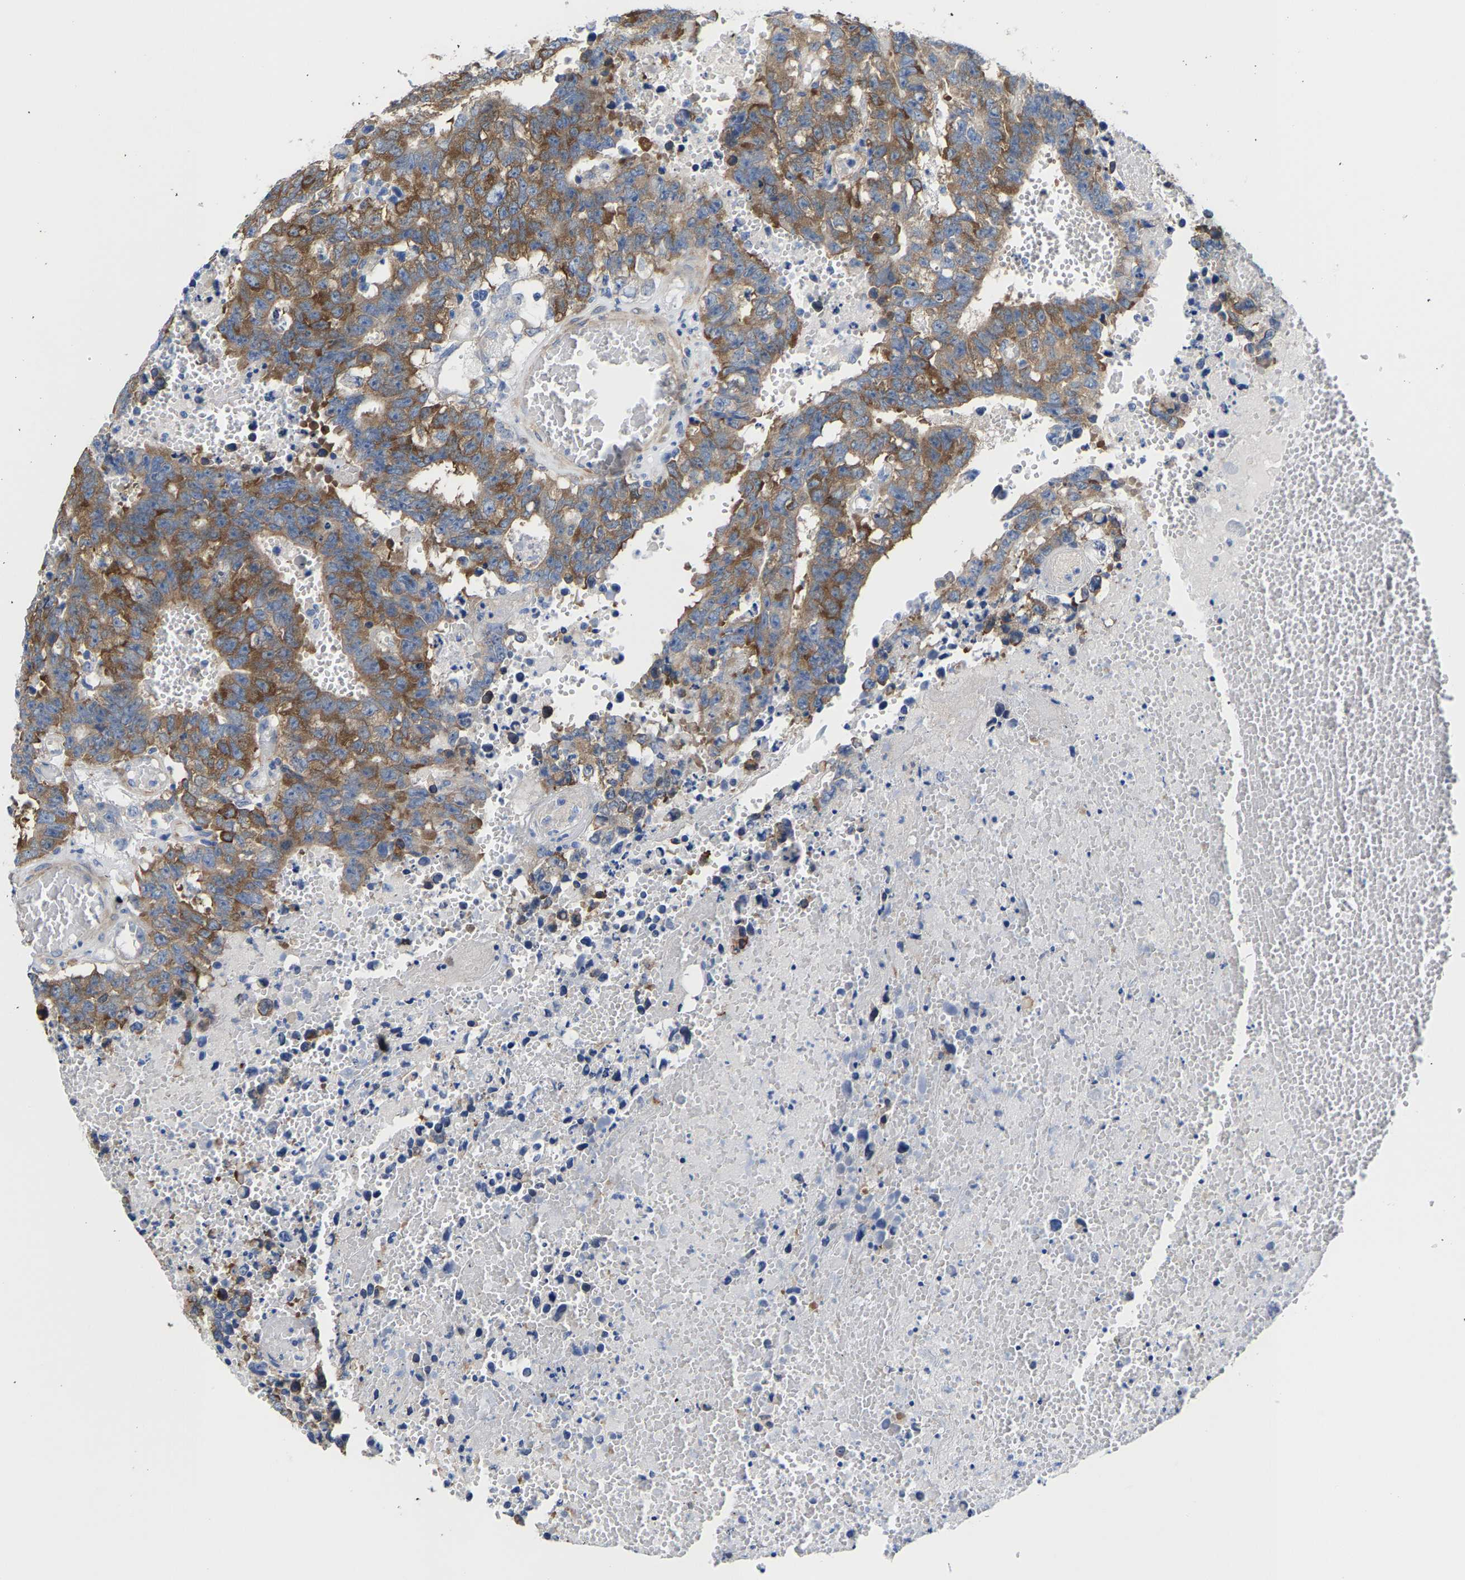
{"staining": {"intensity": "moderate", "quantity": ">75%", "location": "cytoplasmic/membranous"}, "tissue": "testis cancer", "cell_type": "Tumor cells", "image_type": "cancer", "snomed": [{"axis": "morphology", "description": "Carcinoma, Embryonal, NOS"}, {"axis": "topography", "description": "Testis"}], "caption": "The image reveals immunohistochemical staining of embryonal carcinoma (testis). There is moderate cytoplasmic/membranous expression is present in about >75% of tumor cells.", "gene": "DSCAM", "patient": {"sex": "male", "age": 25}}